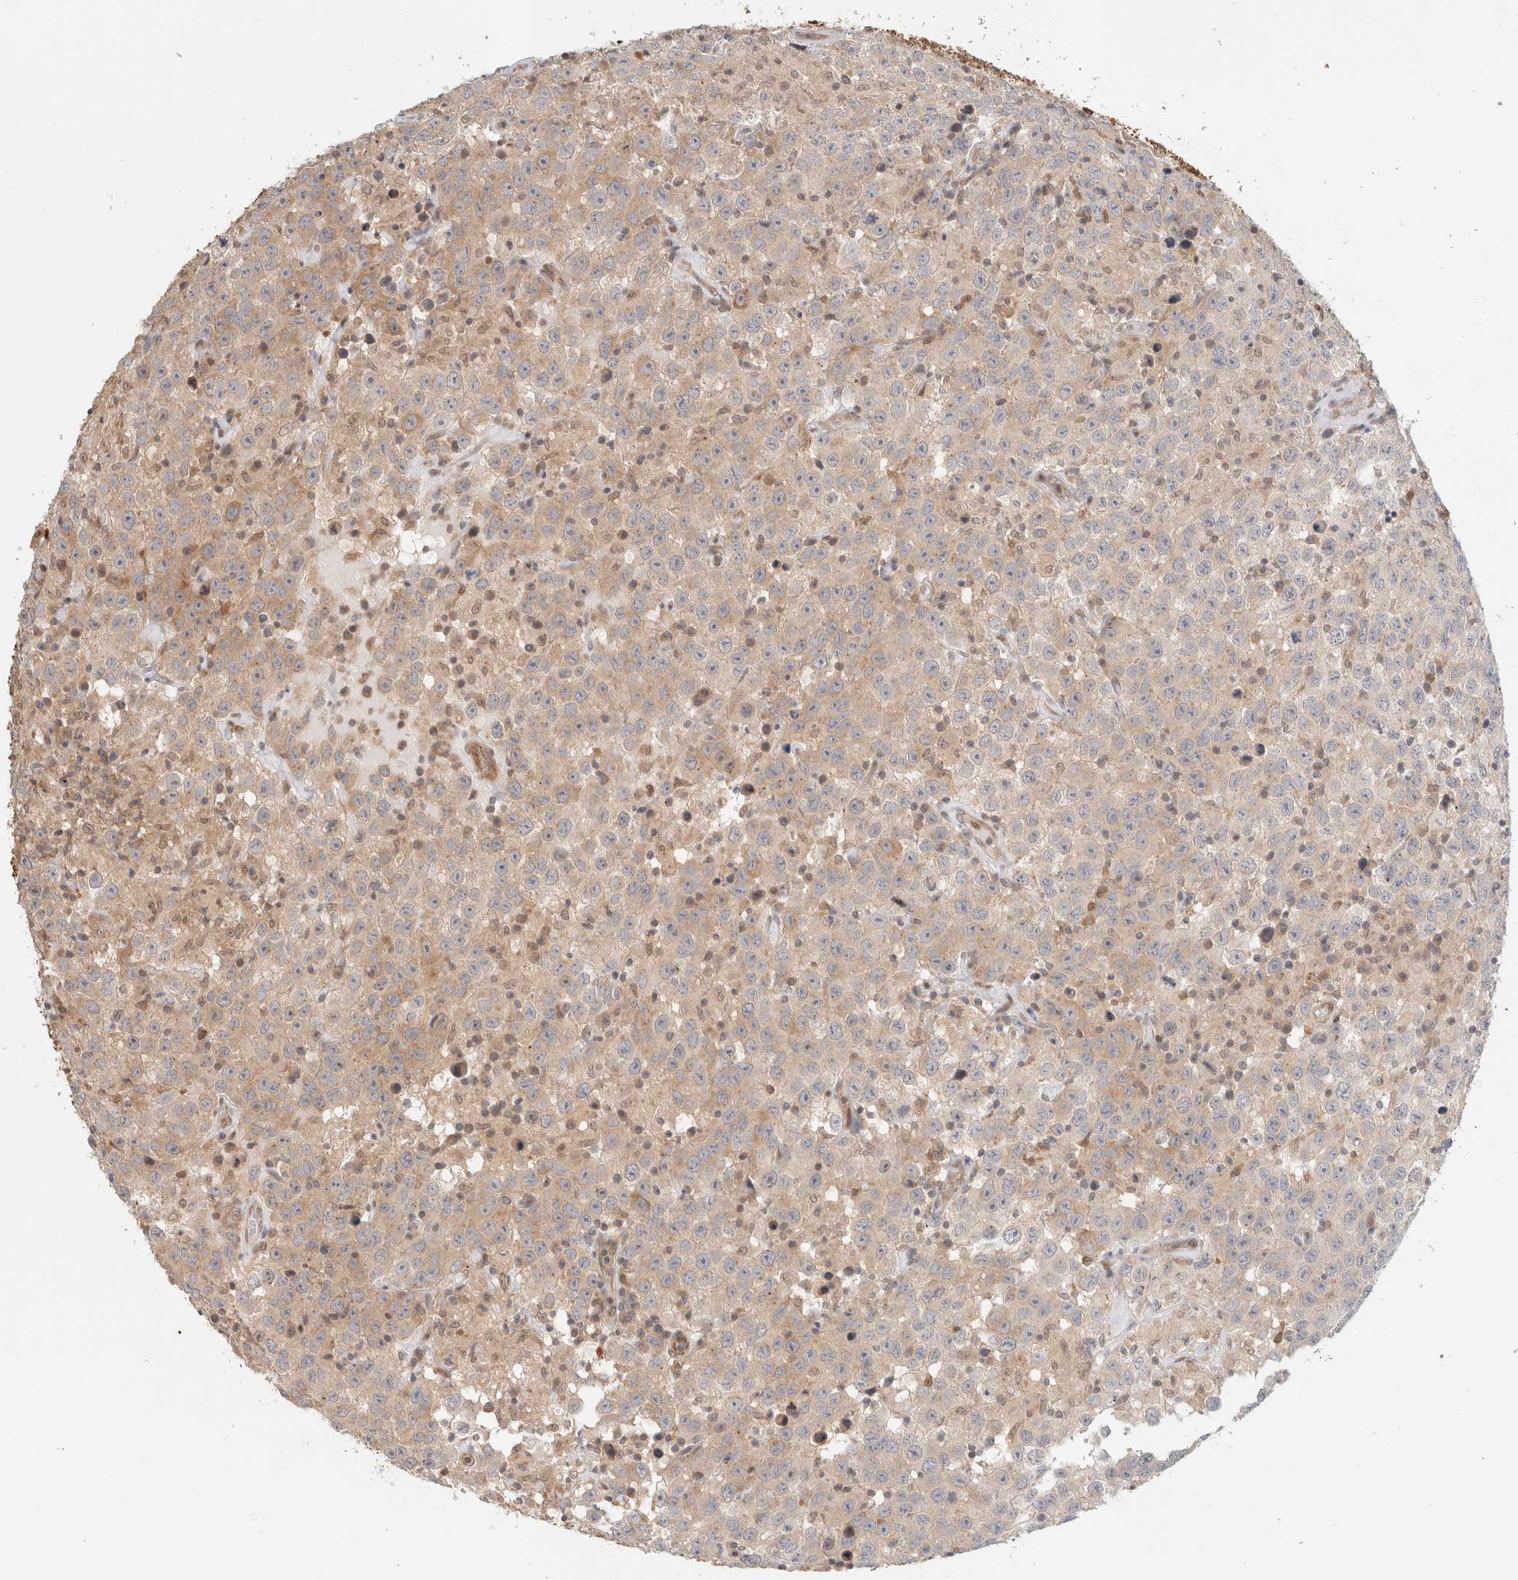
{"staining": {"intensity": "weak", "quantity": "25%-75%", "location": "cytoplasmic/membranous"}, "tissue": "testis cancer", "cell_type": "Tumor cells", "image_type": "cancer", "snomed": [{"axis": "morphology", "description": "Seminoma, NOS"}, {"axis": "topography", "description": "Testis"}], "caption": "Tumor cells display weak cytoplasmic/membranous staining in about 25%-75% of cells in testis seminoma.", "gene": "OTUD6B", "patient": {"sex": "male", "age": 41}}